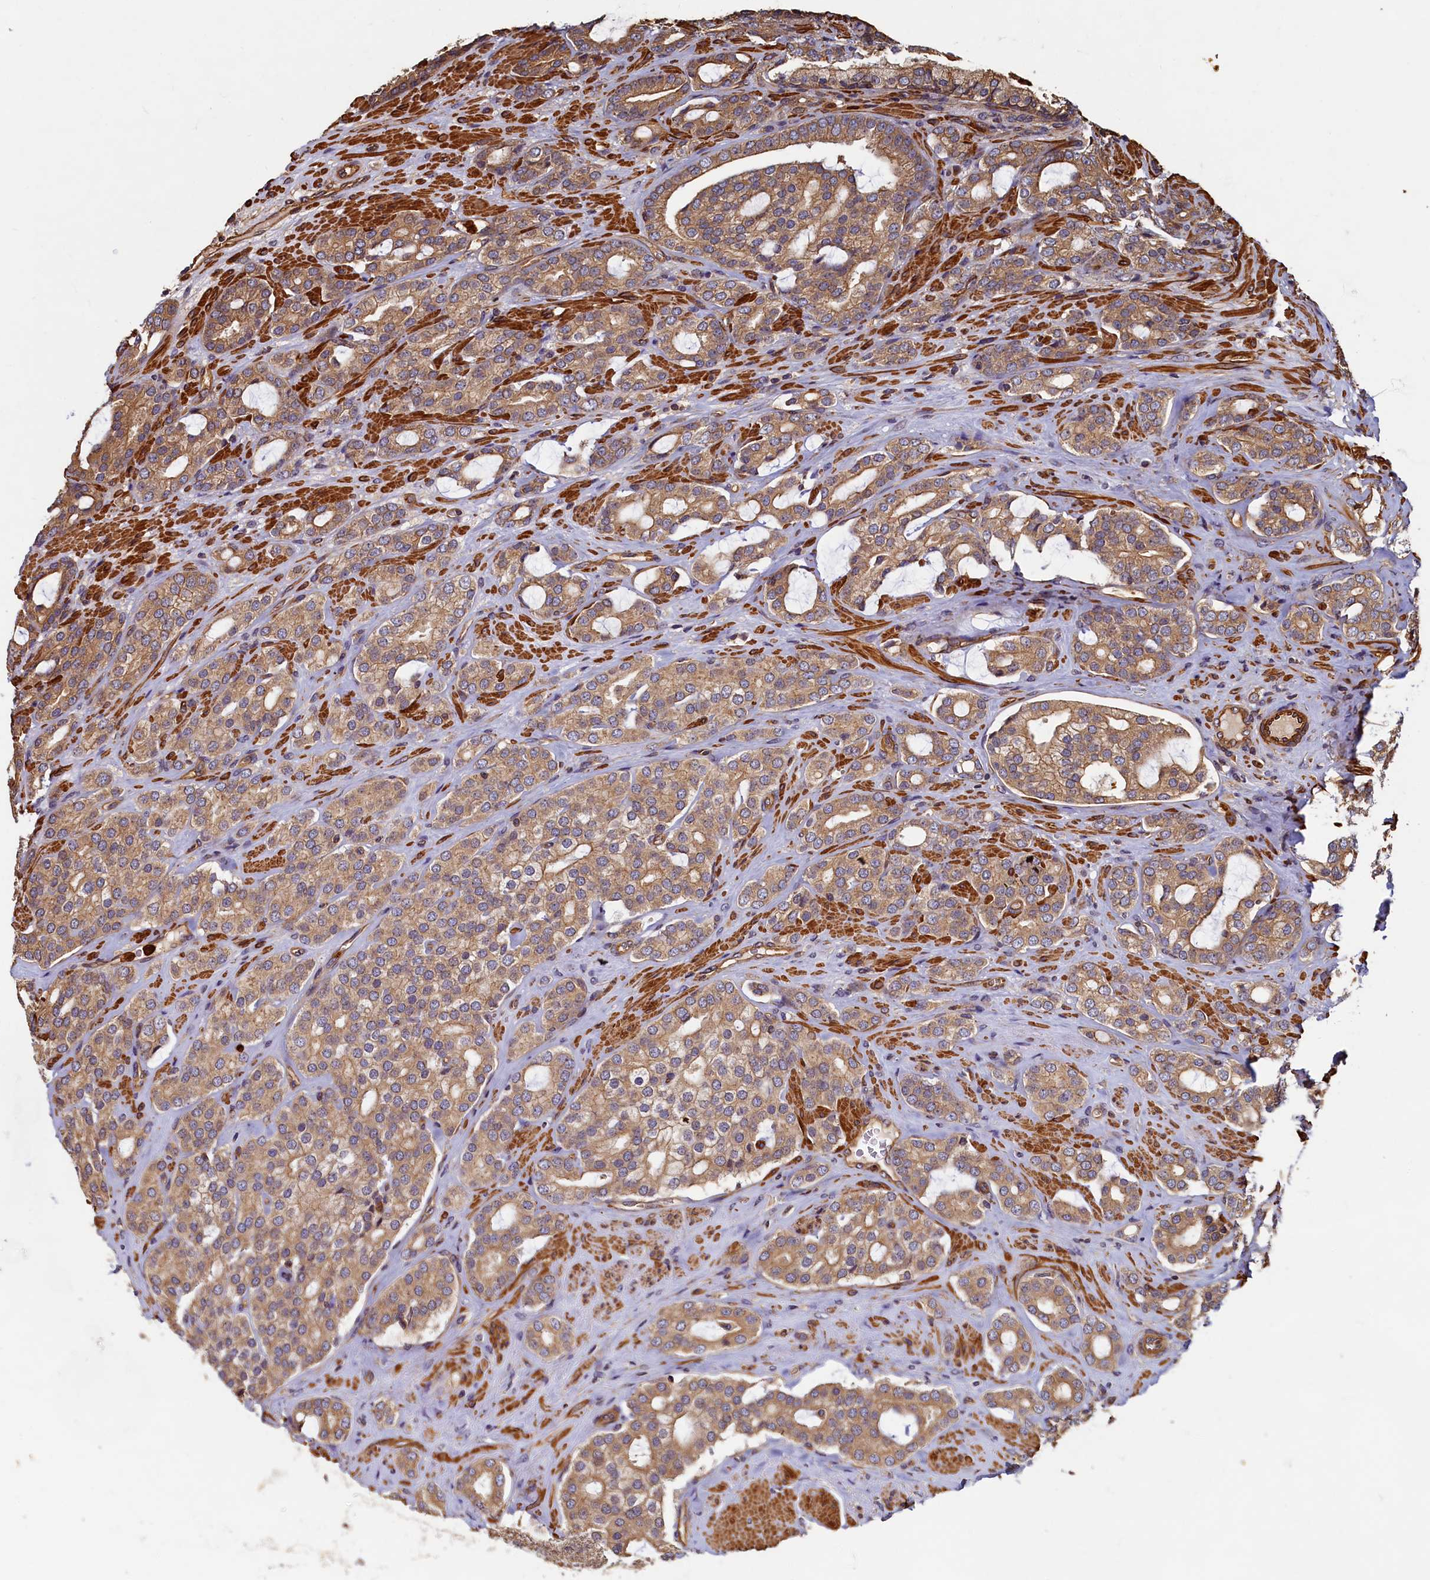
{"staining": {"intensity": "moderate", "quantity": ">75%", "location": "cytoplasmic/membranous"}, "tissue": "prostate cancer", "cell_type": "Tumor cells", "image_type": "cancer", "snomed": [{"axis": "morphology", "description": "Adenocarcinoma, High grade"}, {"axis": "topography", "description": "Prostate"}], "caption": "Brown immunohistochemical staining in human prostate cancer demonstrates moderate cytoplasmic/membranous positivity in about >75% of tumor cells. (Brightfield microscopy of DAB IHC at high magnification).", "gene": "CCDC102B", "patient": {"sex": "male", "age": 63}}